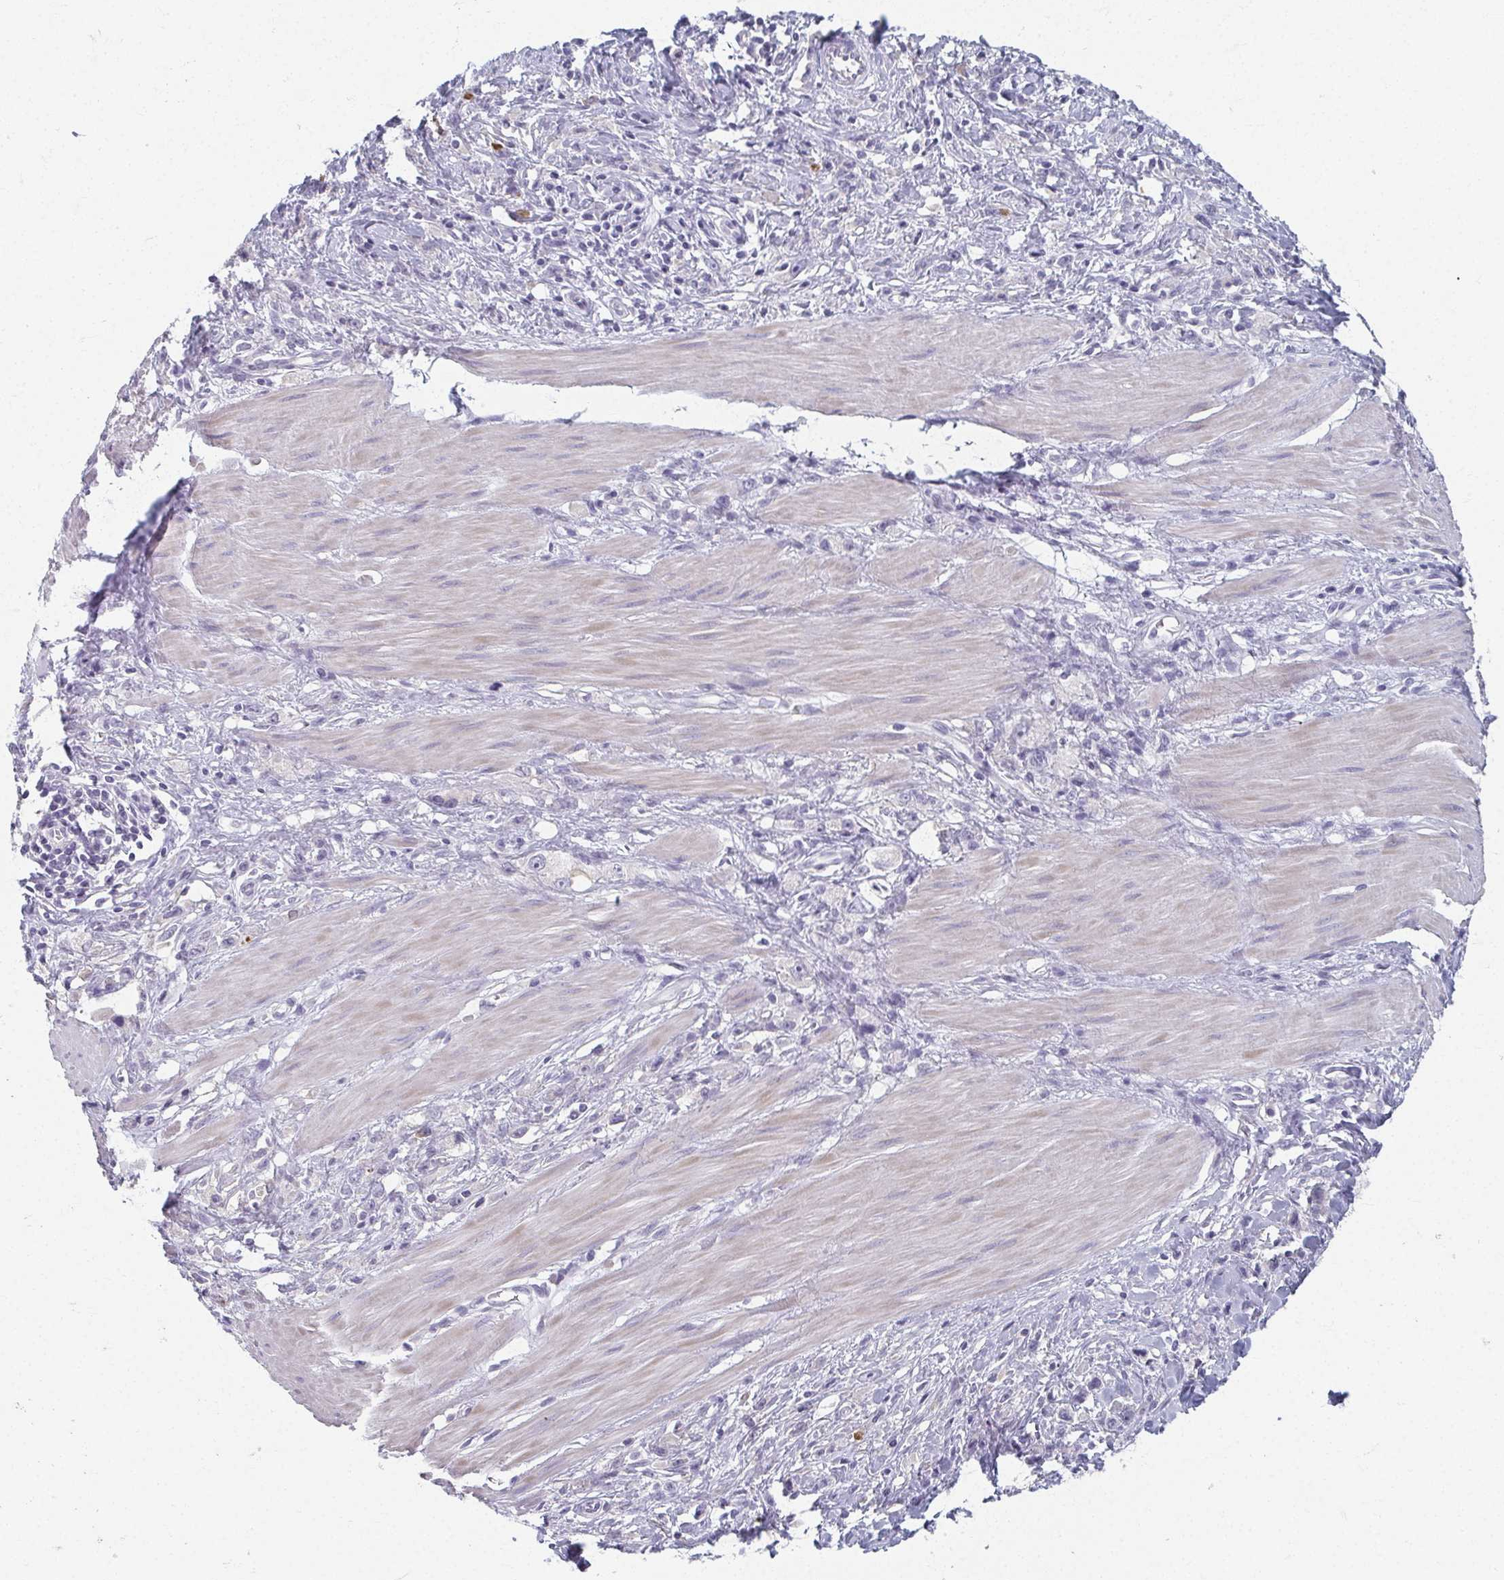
{"staining": {"intensity": "negative", "quantity": "none", "location": "none"}, "tissue": "stomach cancer", "cell_type": "Tumor cells", "image_type": "cancer", "snomed": [{"axis": "morphology", "description": "Adenocarcinoma, NOS"}, {"axis": "topography", "description": "Stomach"}], "caption": "Photomicrograph shows no significant protein staining in tumor cells of stomach cancer. (Brightfield microscopy of DAB (3,3'-diaminobenzidine) IHC at high magnification).", "gene": "CAMKV", "patient": {"sex": "male", "age": 47}}